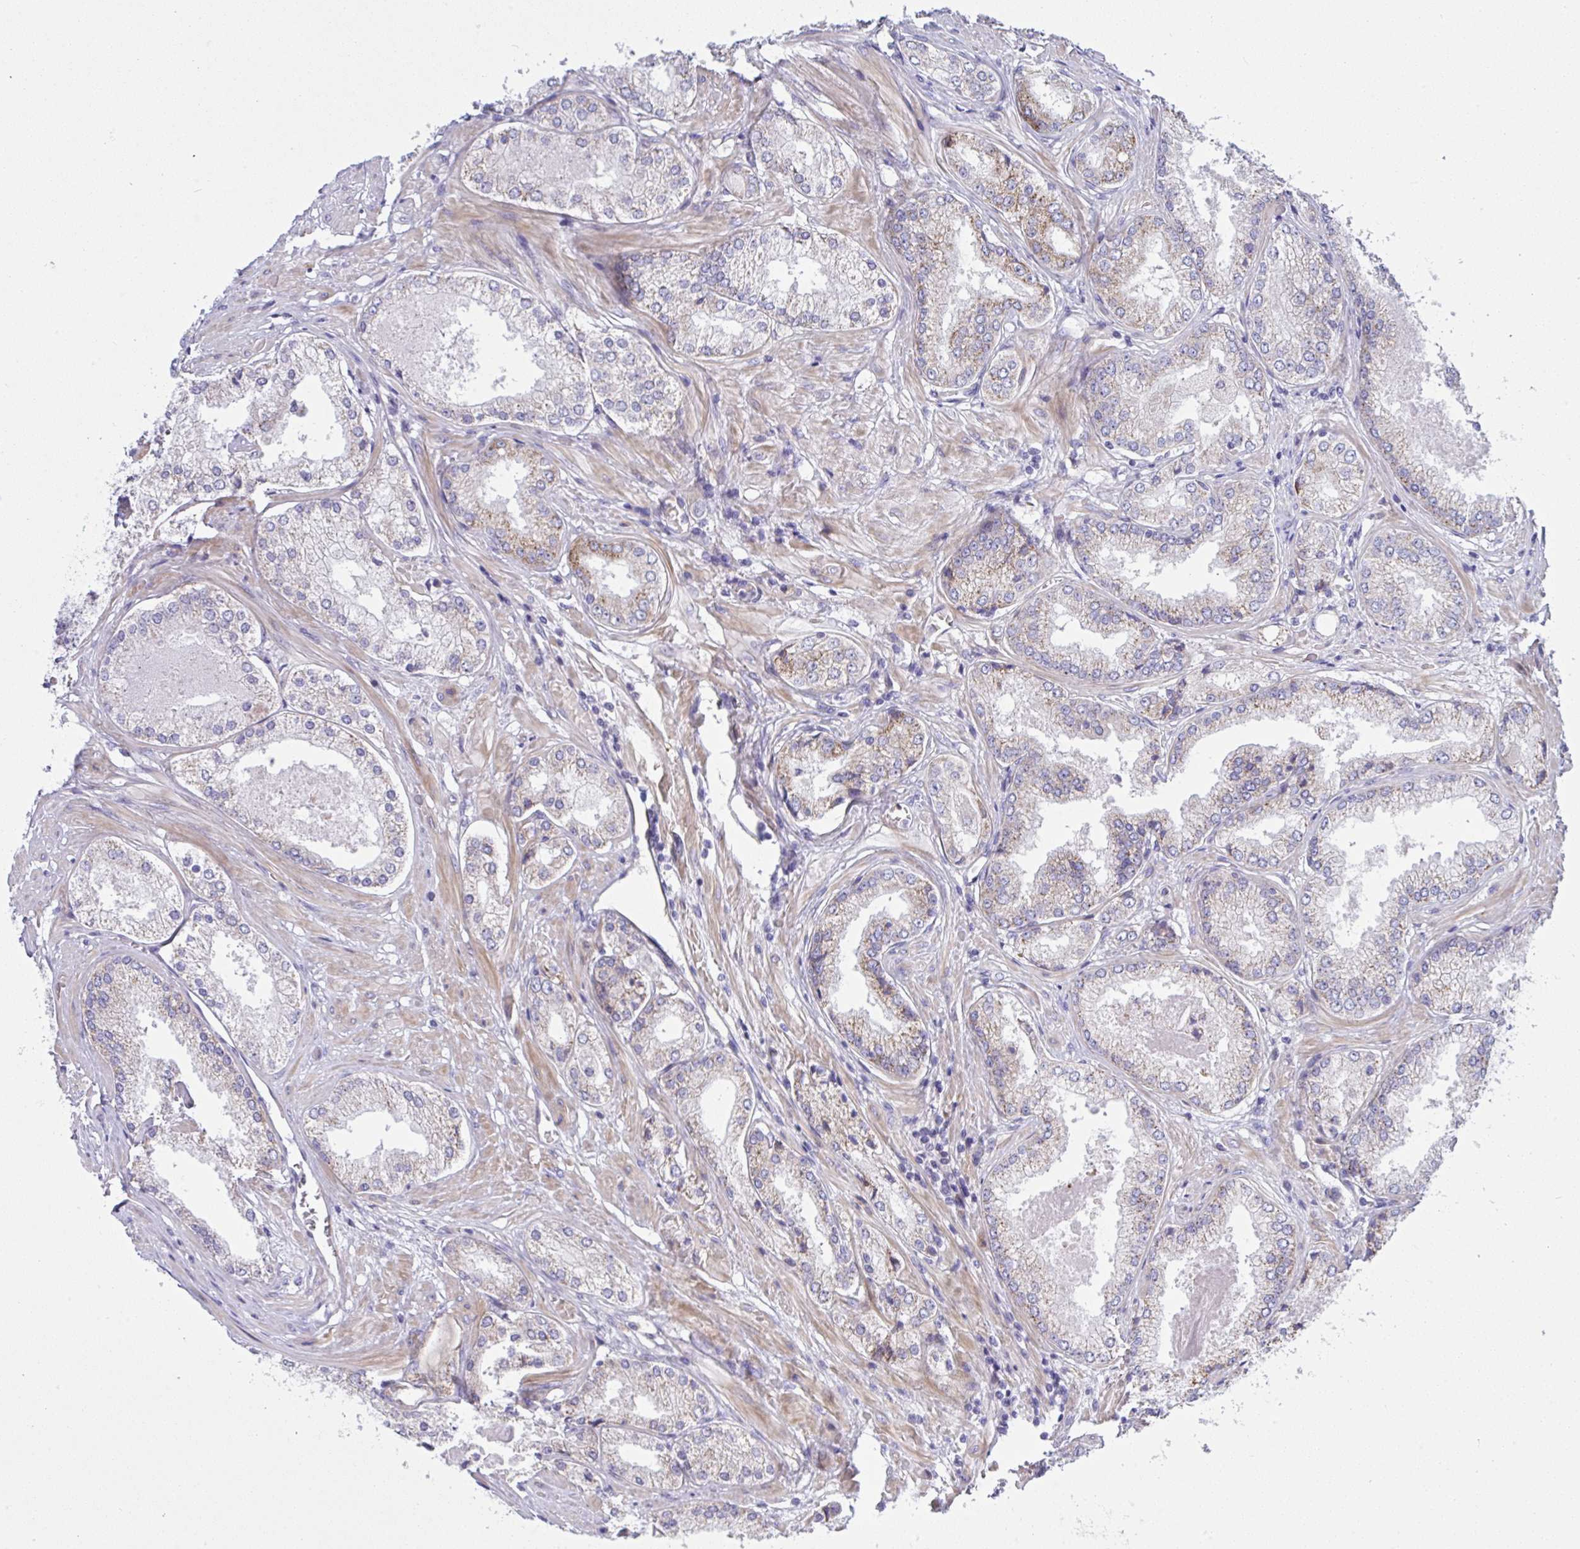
{"staining": {"intensity": "moderate", "quantity": "25%-75%", "location": "cytoplasmic/membranous"}, "tissue": "prostate cancer", "cell_type": "Tumor cells", "image_type": "cancer", "snomed": [{"axis": "morphology", "description": "Adenocarcinoma, Low grade"}, {"axis": "topography", "description": "Prostate"}], "caption": "This is an image of immunohistochemistry staining of prostate cancer, which shows moderate positivity in the cytoplasmic/membranous of tumor cells.", "gene": "NTN1", "patient": {"sex": "male", "age": 68}}